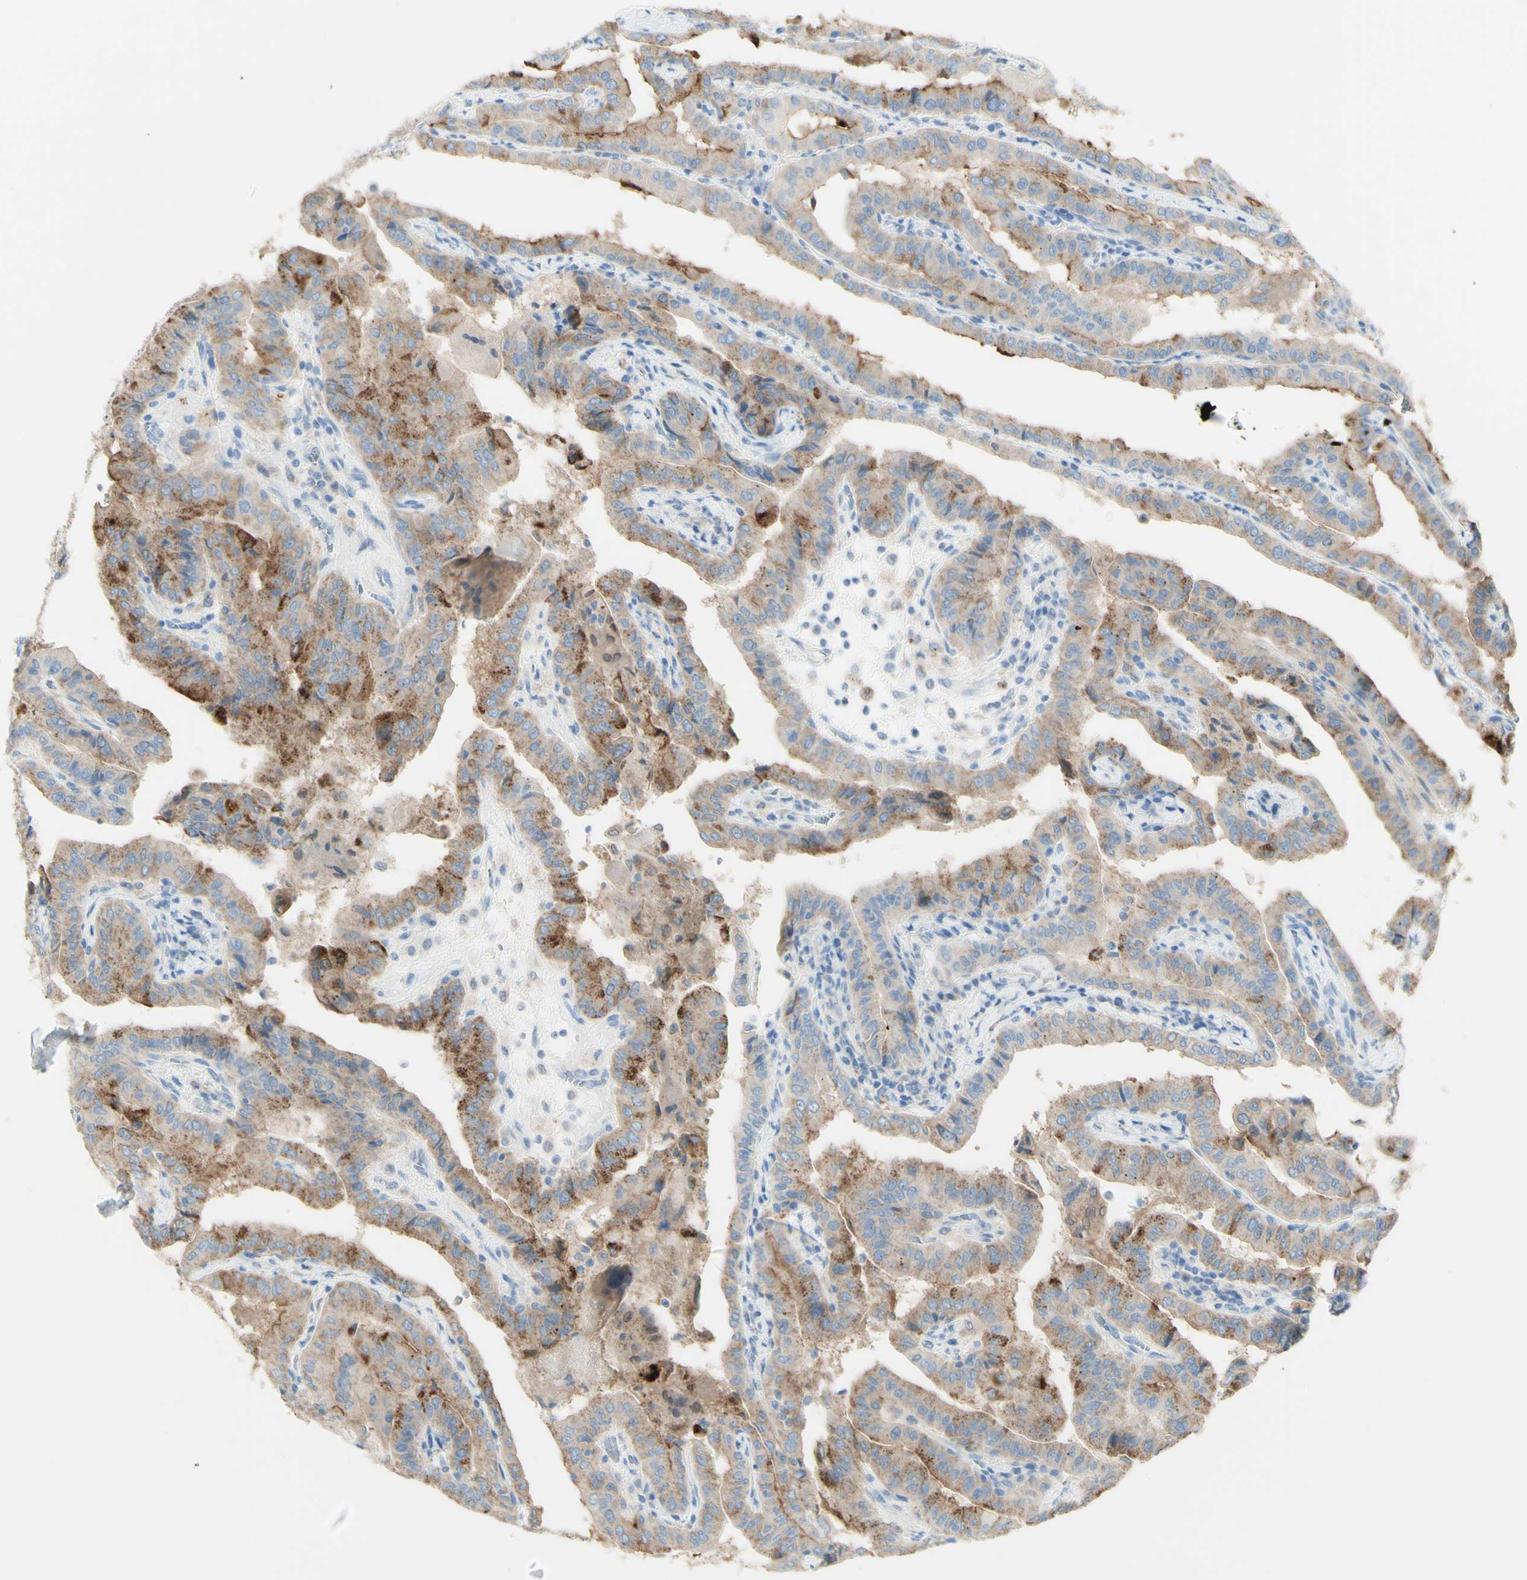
{"staining": {"intensity": "moderate", "quantity": "<25%", "location": "cytoplasmic/membranous"}, "tissue": "thyroid cancer", "cell_type": "Tumor cells", "image_type": "cancer", "snomed": [{"axis": "morphology", "description": "Papillary adenocarcinoma, NOS"}, {"axis": "topography", "description": "Thyroid gland"}], "caption": "Immunohistochemical staining of papillary adenocarcinoma (thyroid) demonstrates moderate cytoplasmic/membranous protein expression in approximately <25% of tumor cells.", "gene": "TSPAN1", "patient": {"sex": "male", "age": 33}}